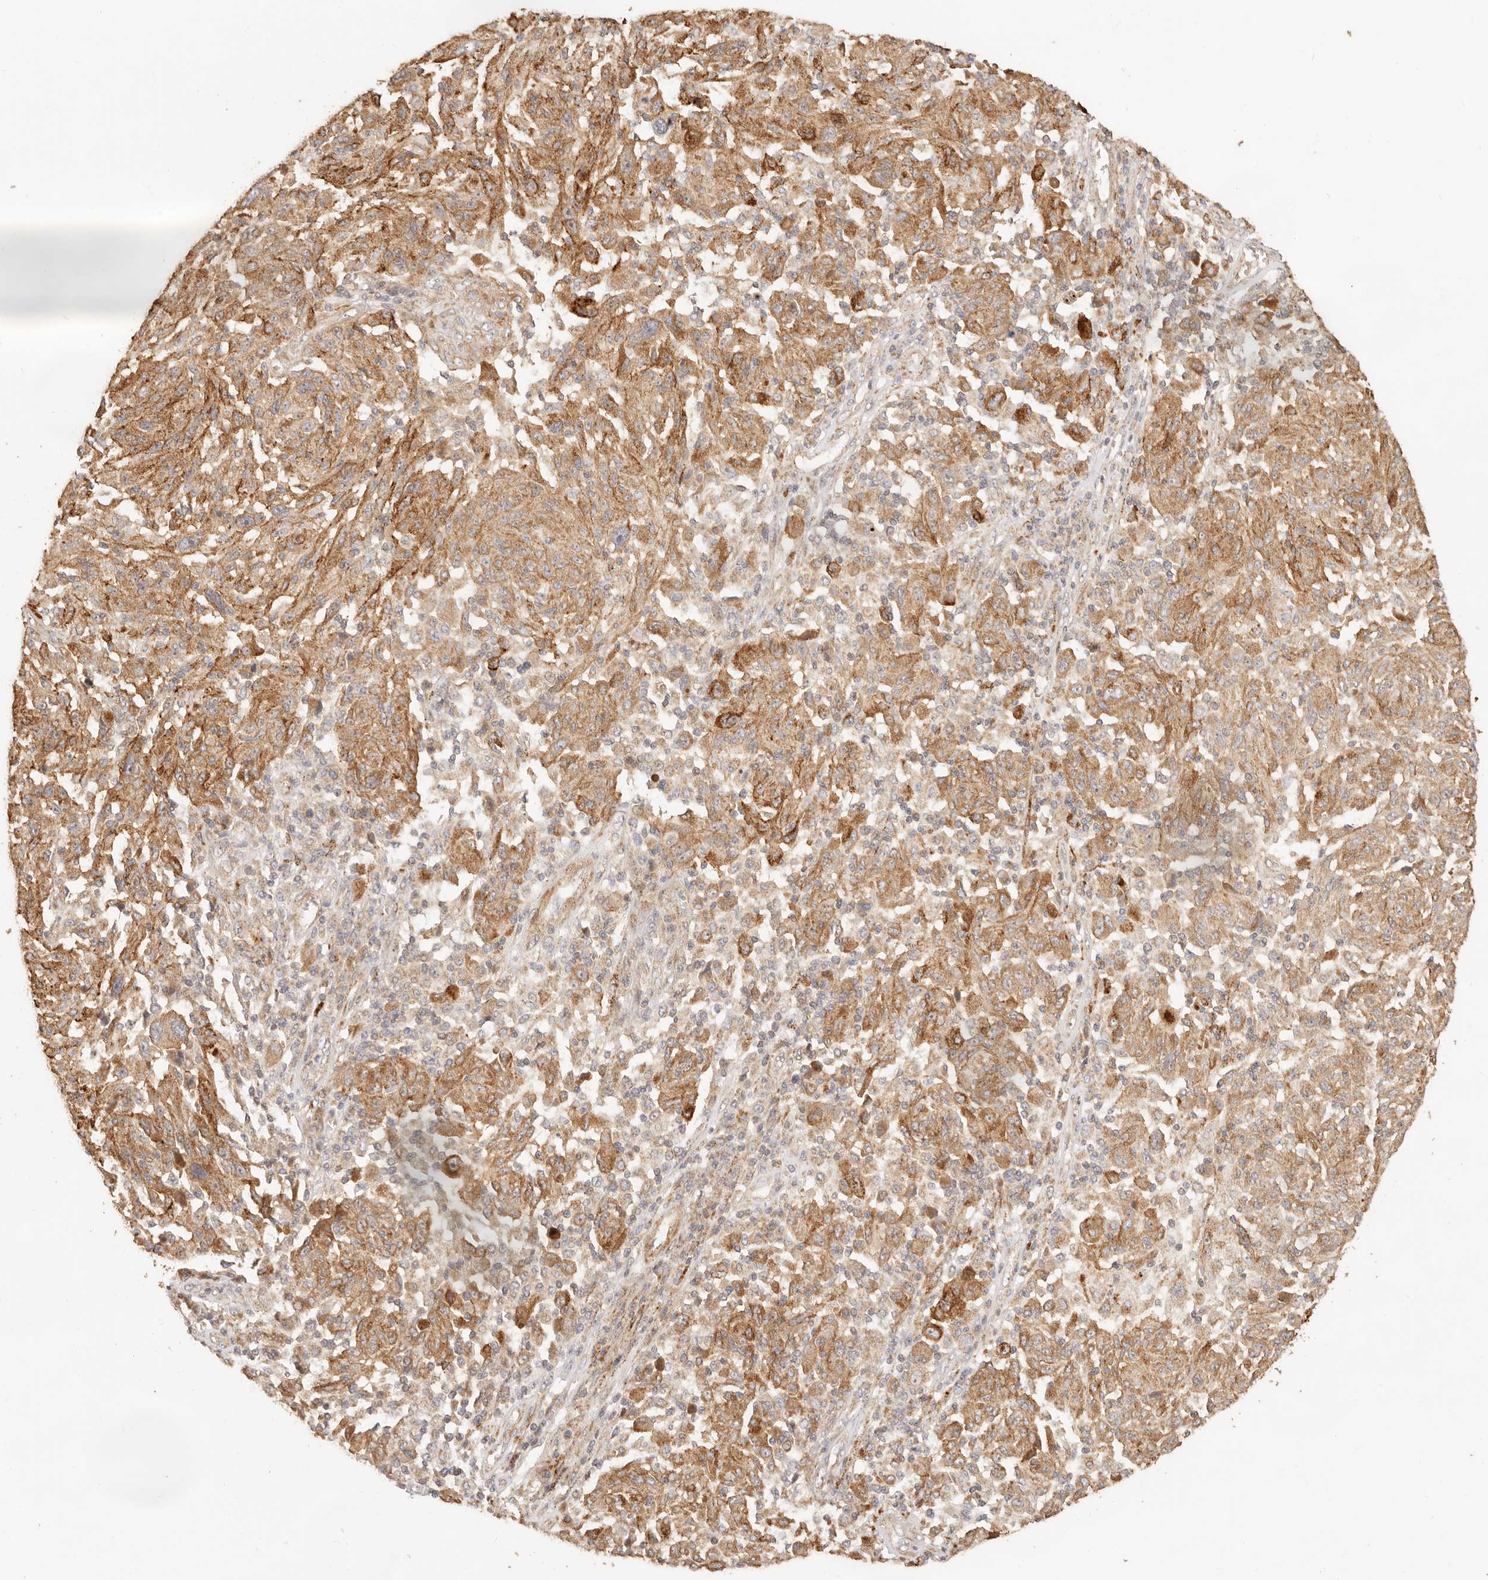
{"staining": {"intensity": "moderate", "quantity": ">75%", "location": "cytoplasmic/membranous"}, "tissue": "melanoma", "cell_type": "Tumor cells", "image_type": "cancer", "snomed": [{"axis": "morphology", "description": "Malignant melanoma, NOS"}, {"axis": "topography", "description": "Skin"}], "caption": "Immunohistochemistry (IHC) histopathology image of neoplastic tissue: melanoma stained using immunohistochemistry shows medium levels of moderate protein expression localized specifically in the cytoplasmic/membranous of tumor cells, appearing as a cytoplasmic/membranous brown color.", "gene": "PTPN22", "patient": {"sex": "male", "age": 53}}